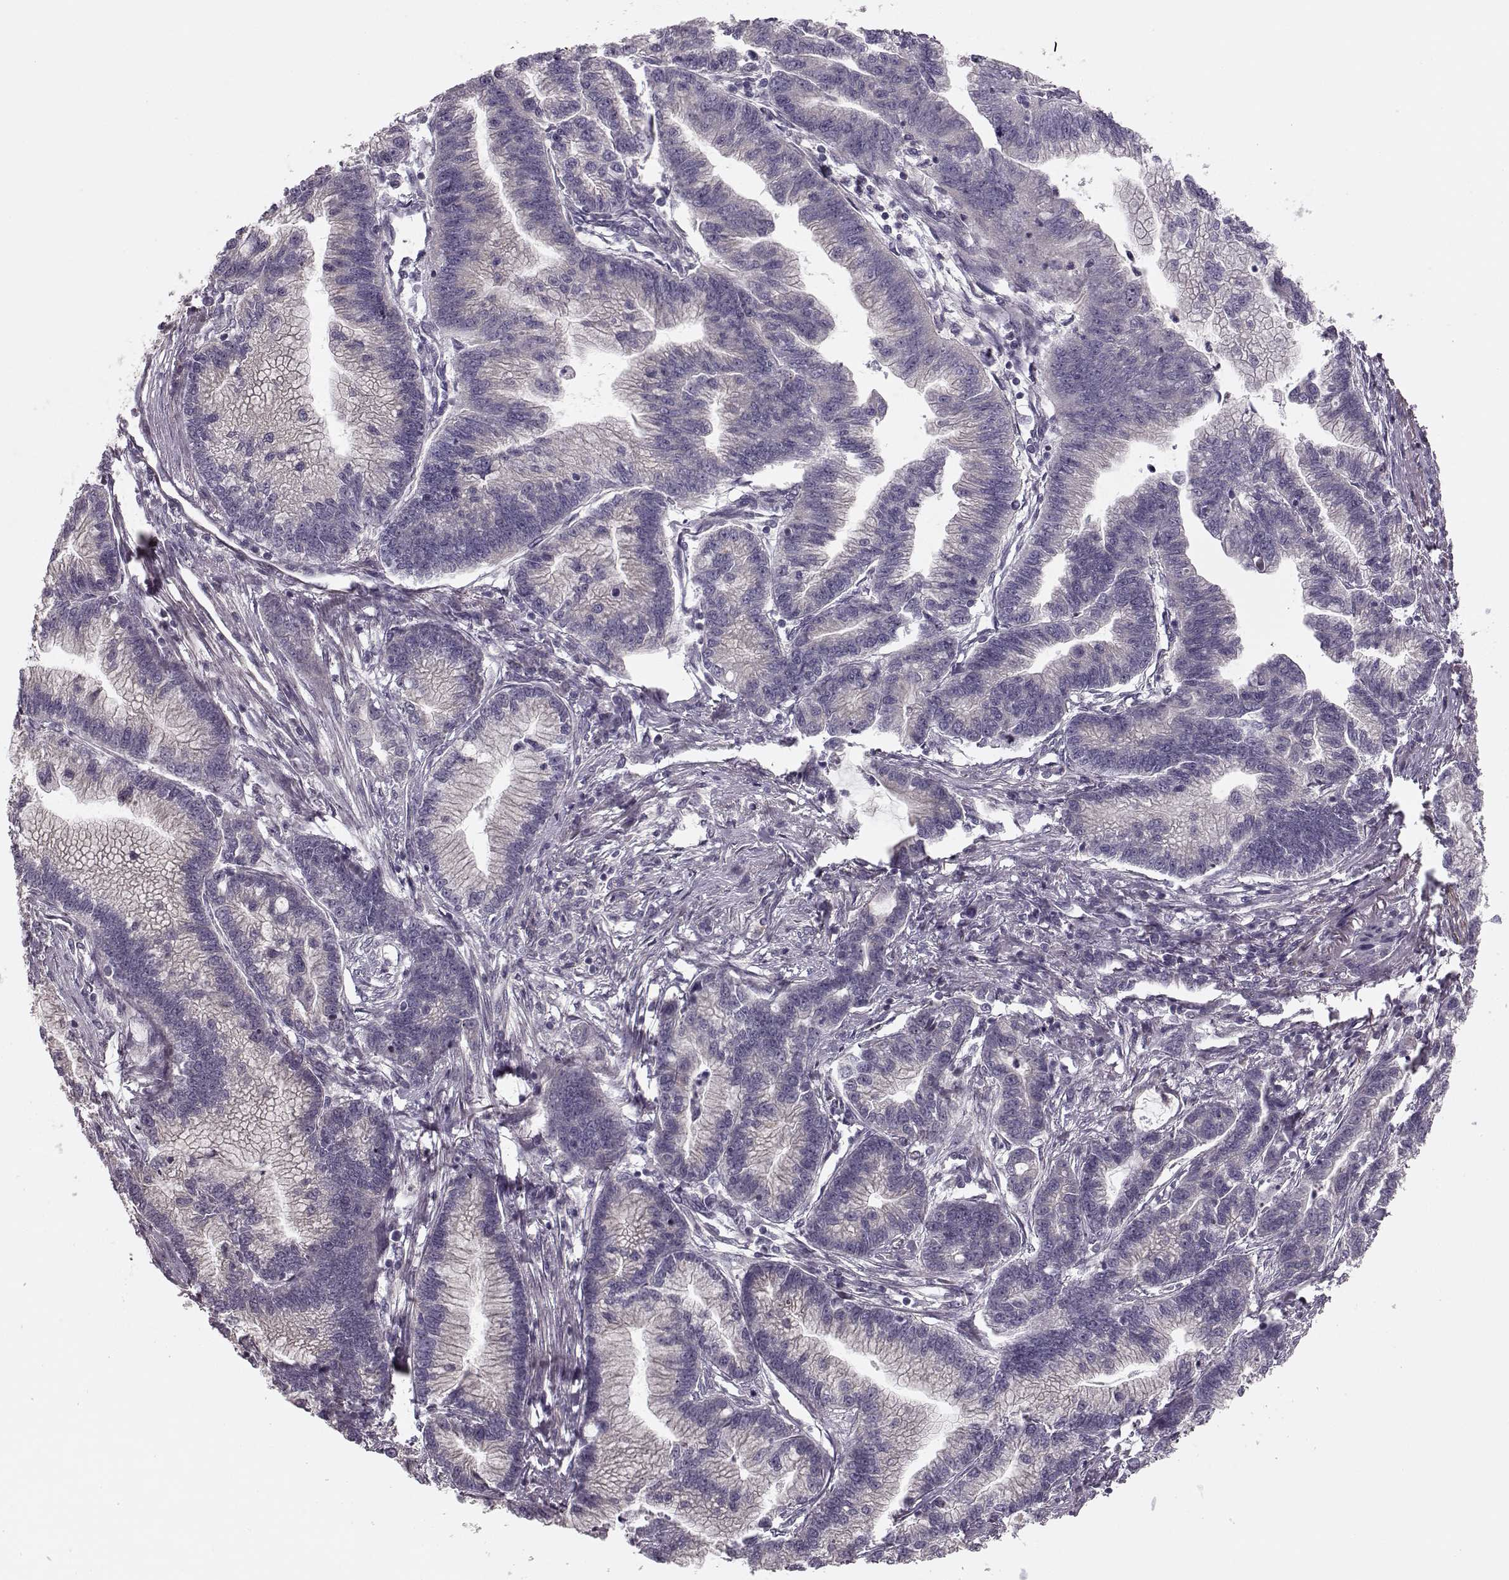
{"staining": {"intensity": "negative", "quantity": "none", "location": "none"}, "tissue": "stomach cancer", "cell_type": "Tumor cells", "image_type": "cancer", "snomed": [{"axis": "morphology", "description": "Adenocarcinoma, NOS"}, {"axis": "topography", "description": "Stomach"}], "caption": "Immunohistochemistry (IHC) of stomach cancer displays no staining in tumor cells.", "gene": "MTR", "patient": {"sex": "male", "age": 83}}